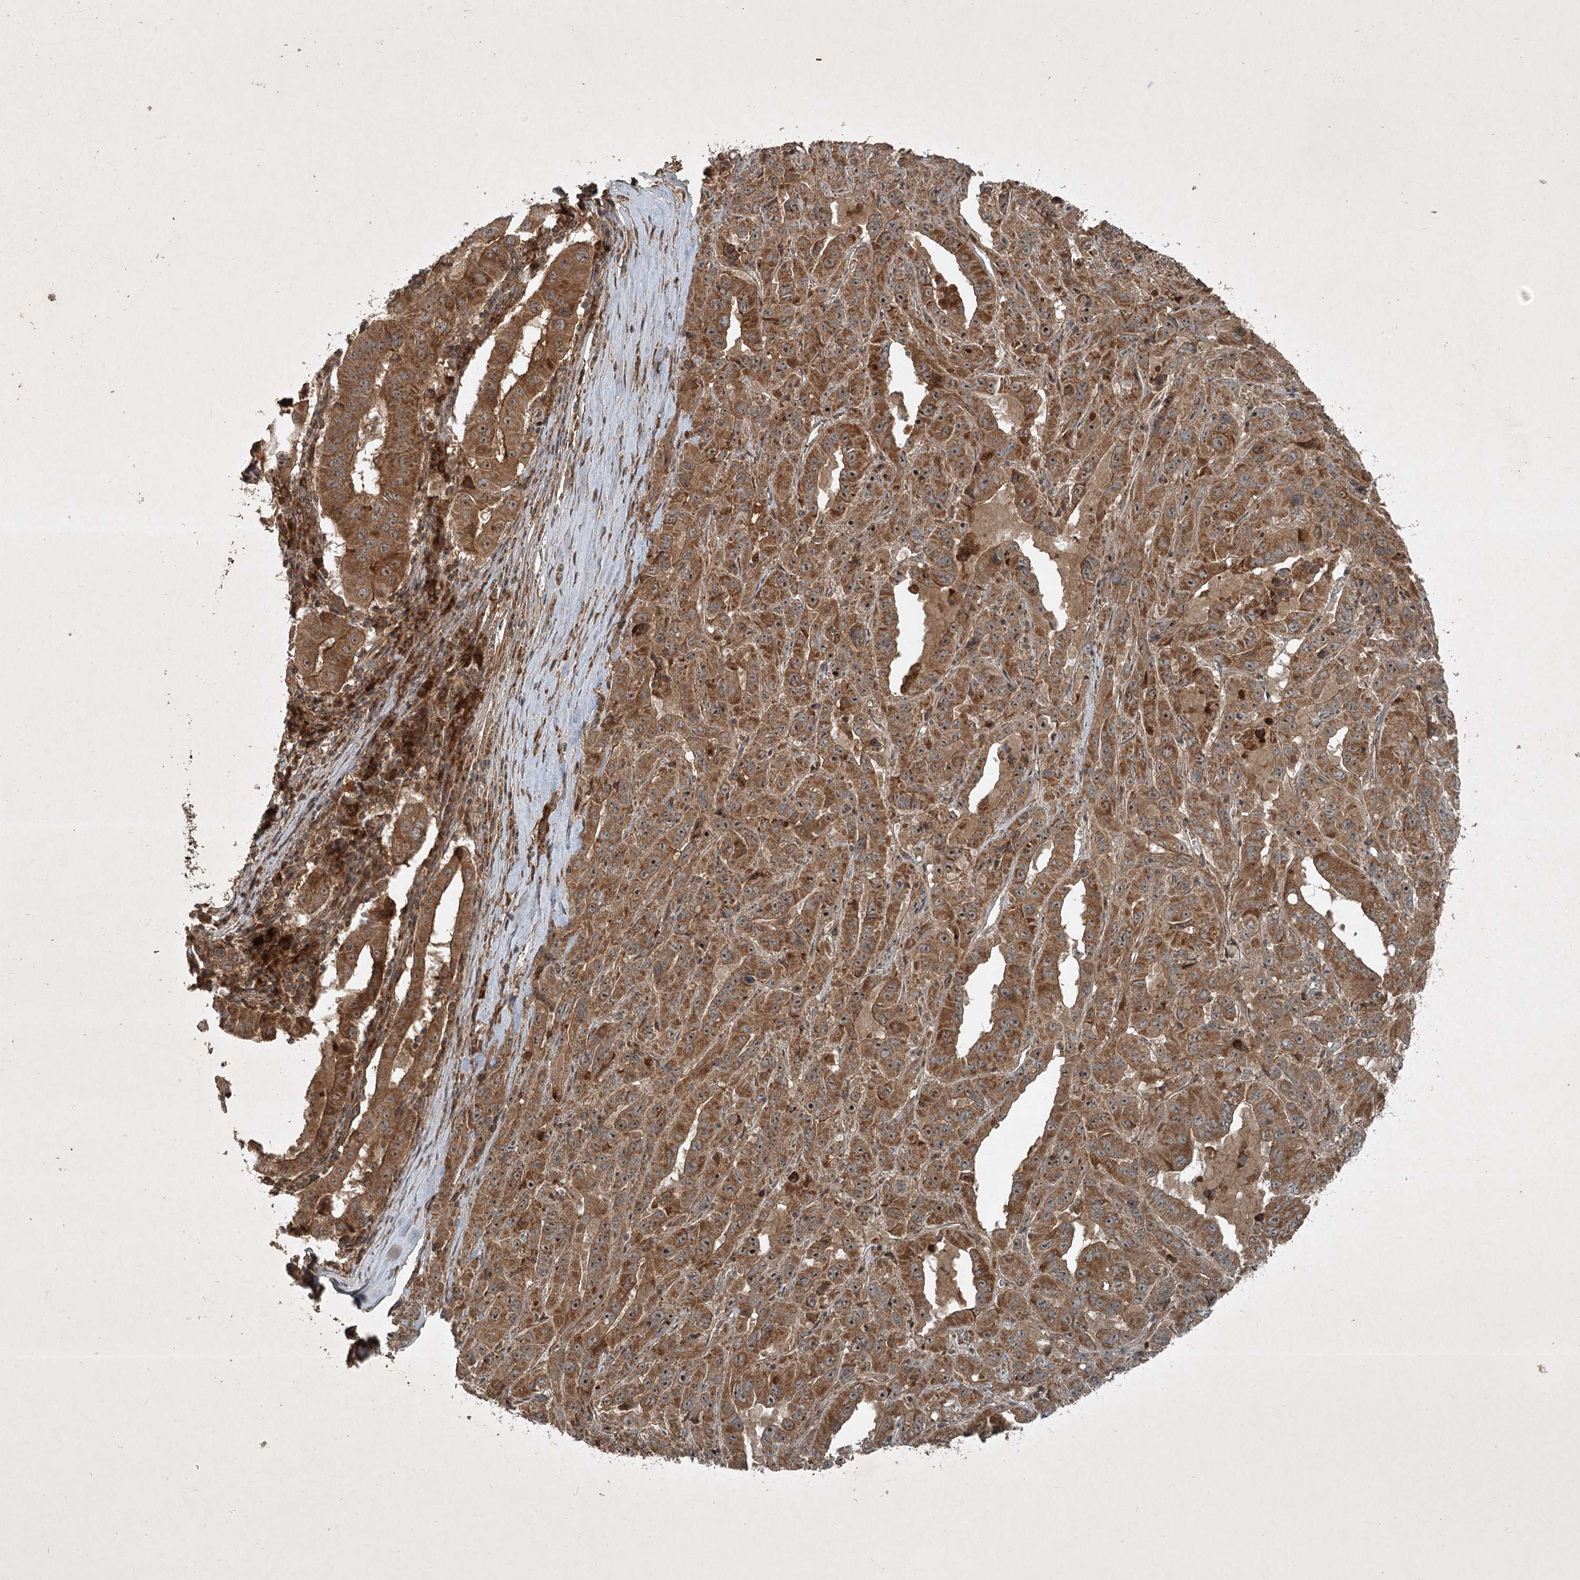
{"staining": {"intensity": "moderate", "quantity": ">75%", "location": "cytoplasmic/membranous"}, "tissue": "pancreatic cancer", "cell_type": "Tumor cells", "image_type": "cancer", "snomed": [{"axis": "morphology", "description": "Adenocarcinoma, NOS"}, {"axis": "topography", "description": "Pancreas"}], "caption": "DAB immunohistochemical staining of pancreatic adenocarcinoma reveals moderate cytoplasmic/membranous protein positivity in about >75% of tumor cells.", "gene": "UNC93A", "patient": {"sex": "male", "age": 63}}